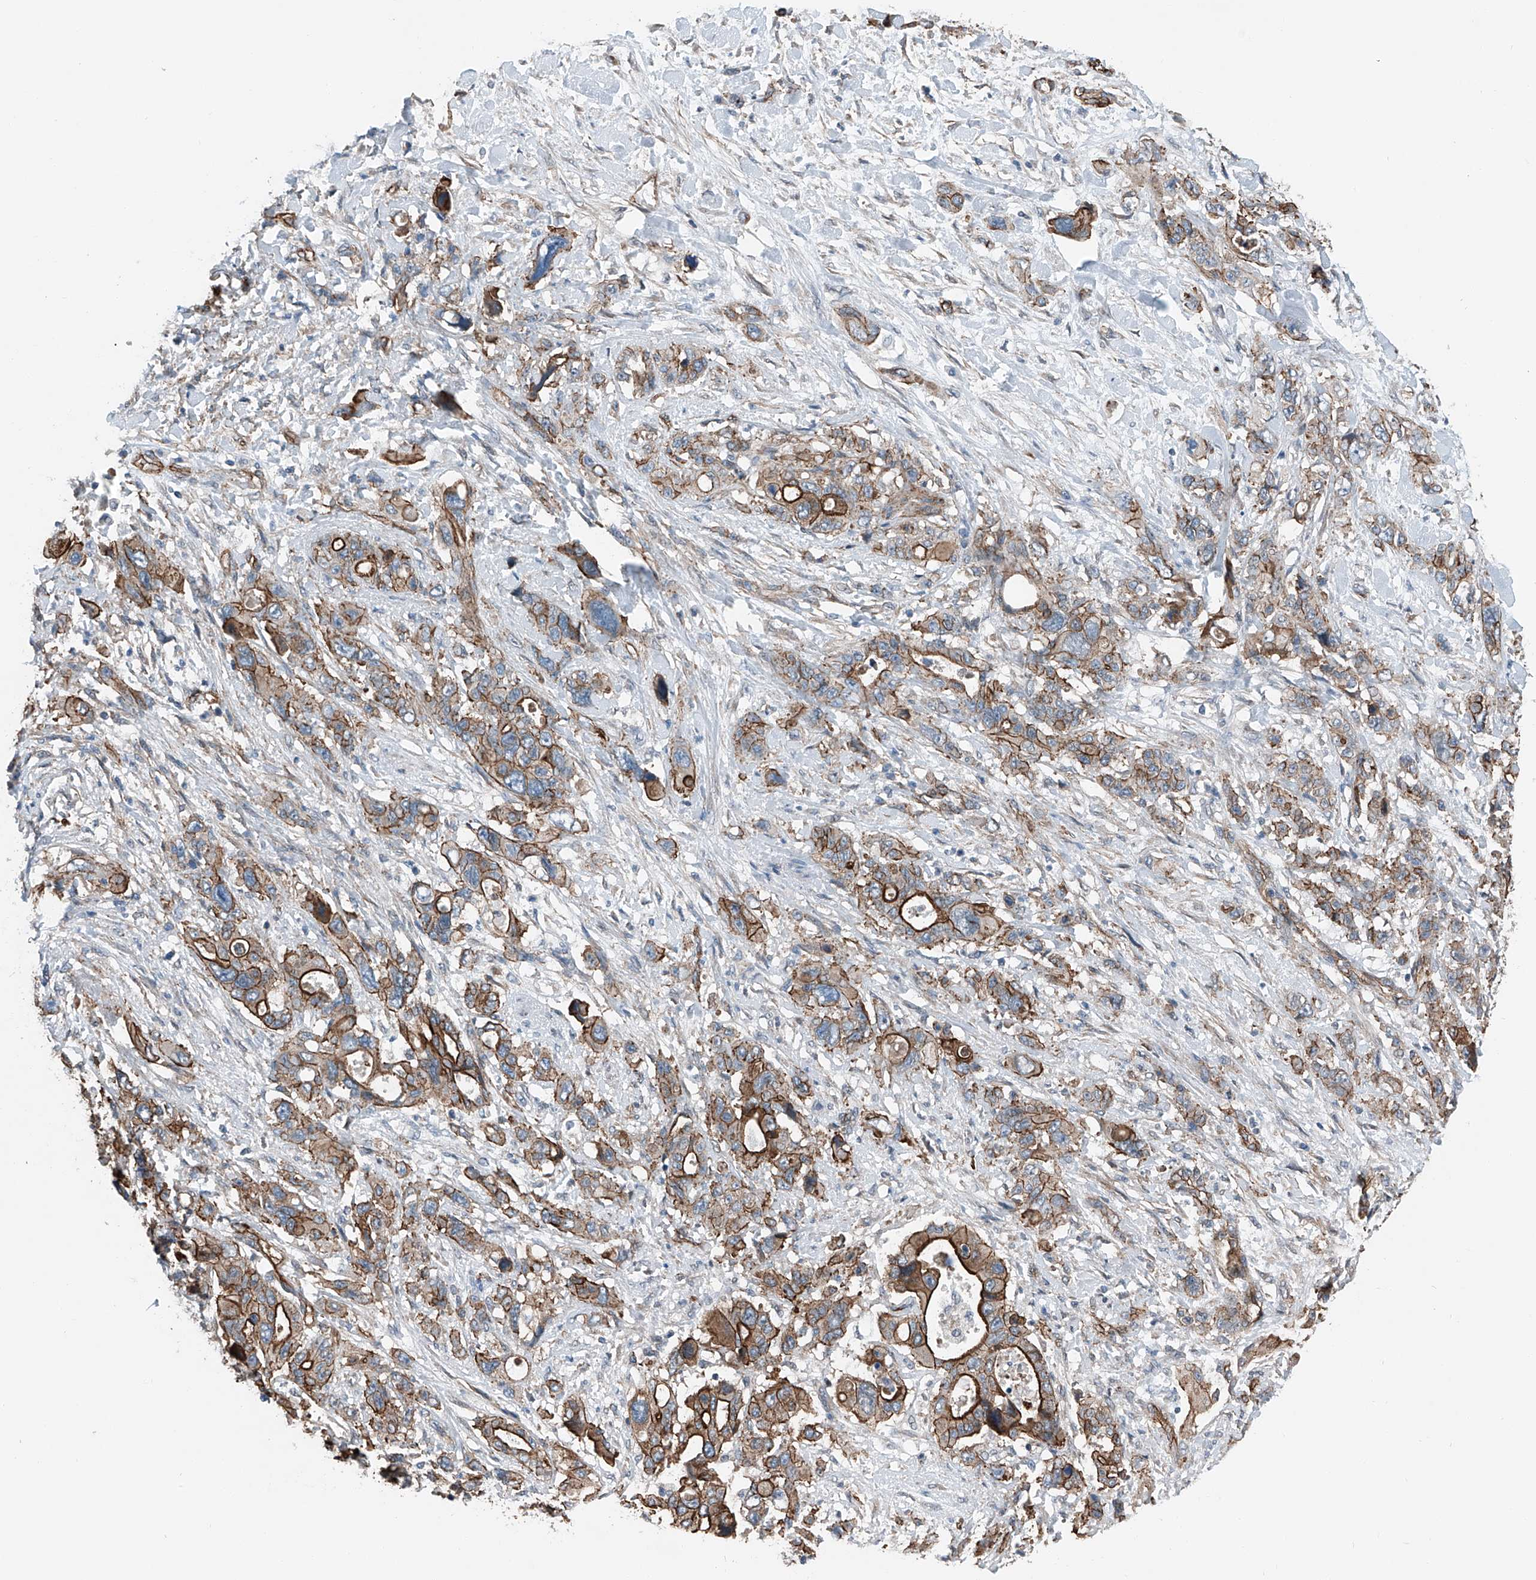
{"staining": {"intensity": "strong", "quantity": ">75%", "location": "cytoplasmic/membranous"}, "tissue": "pancreatic cancer", "cell_type": "Tumor cells", "image_type": "cancer", "snomed": [{"axis": "morphology", "description": "Adenocarcinoma, NOS"}, {"axis": "topography", "description": "Pancreas"}], "caption": "Immunohistochemical staining of adenocarcinoma (pancreatic) demonstrates high levels of strong cytoplasmic/membranous protein expression in approximately >75% of tumor cells.", "gene": "THEMIS2", "patient": {"sex": "male", "age": 46}}